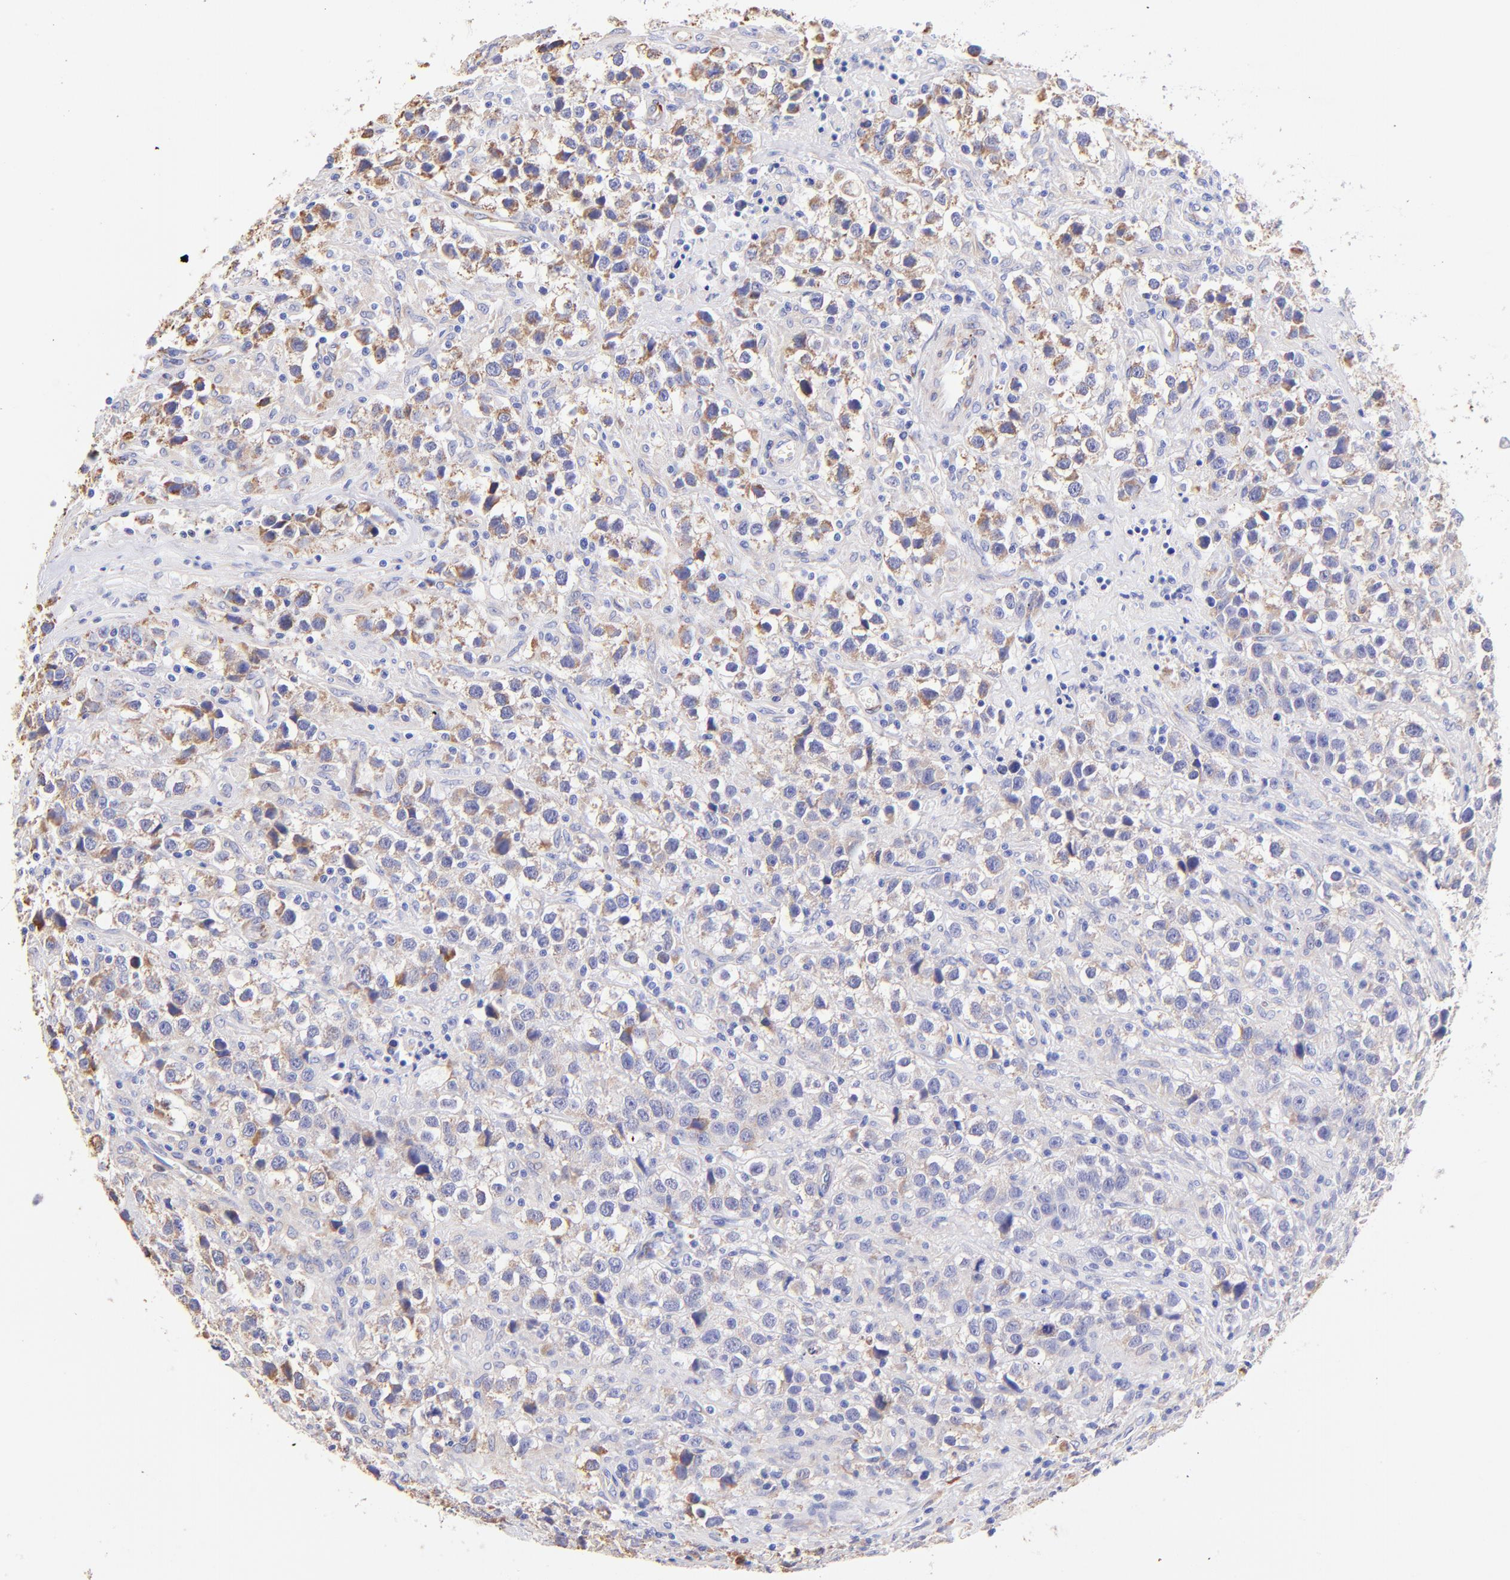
{"staining": {"intensity": "moderate", "quantity": "25%-75%", "location": "cytoplasmic/membranous"}, "tissue": "testis cancer", "cell_type": "Tumor cells", "image_type": "cancer", "snomed": [{"axis": "morphology", "description": "Seminoma, NOS"}, {"axis": "topography", "description": "Testis"}], "caption": "Immunohistochemistry (DAB) staining of human testis seminoma displays moderate cytoplasmic/membranous protein expression in approximately 25%-75% of tumor cells.", "gene": "SPARC", "patient": {"sex": "male", "age": 43}}